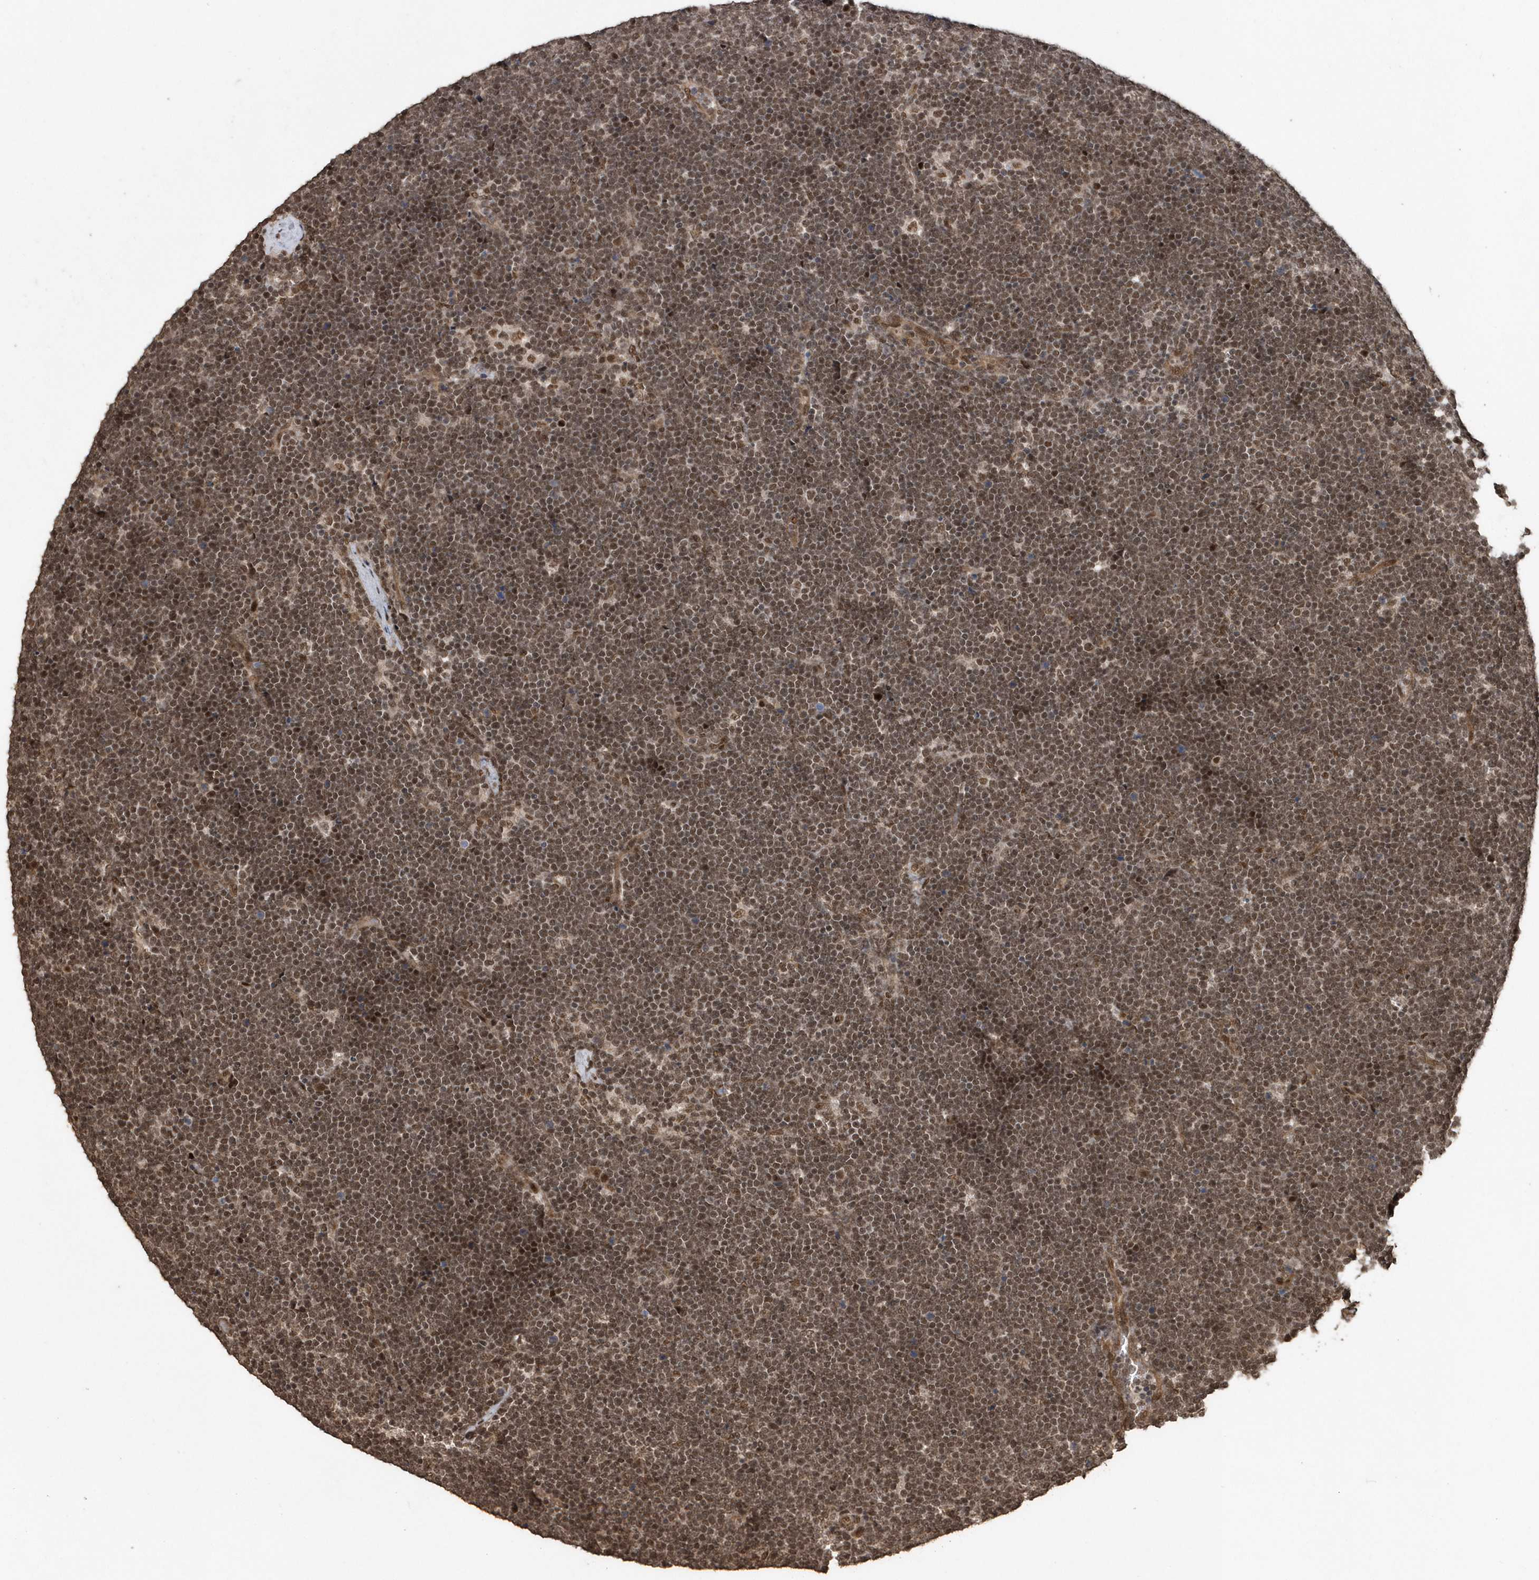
{"staining": {"intensity": "moderate", "quantity": ">75%", "location": "nuclear"}, "tissue": "lymphoma", "cell_type": "Tumor cells", "image_type": "cancer", "snomed": [{"axis": "morphology", "description": "Malignant lymphoma, non-Hodgkin's type, High grade"}, {"axis": "topography", "description": "Lymph node"}], "caption": "Immunohistochemistry (IHC) histopathology image of neoplastic tissue: human high-grade malignant lymphoma, non-Hodgkin's type stained using immunohistochemistry (IHC) demonstrates medium levels of moderate protein expression localized specifically in the nuclear of tumor cells, appearing as a nuclear brown color.", "gene": "INTS12", "patient": {"sex": "male", "age": 13}}